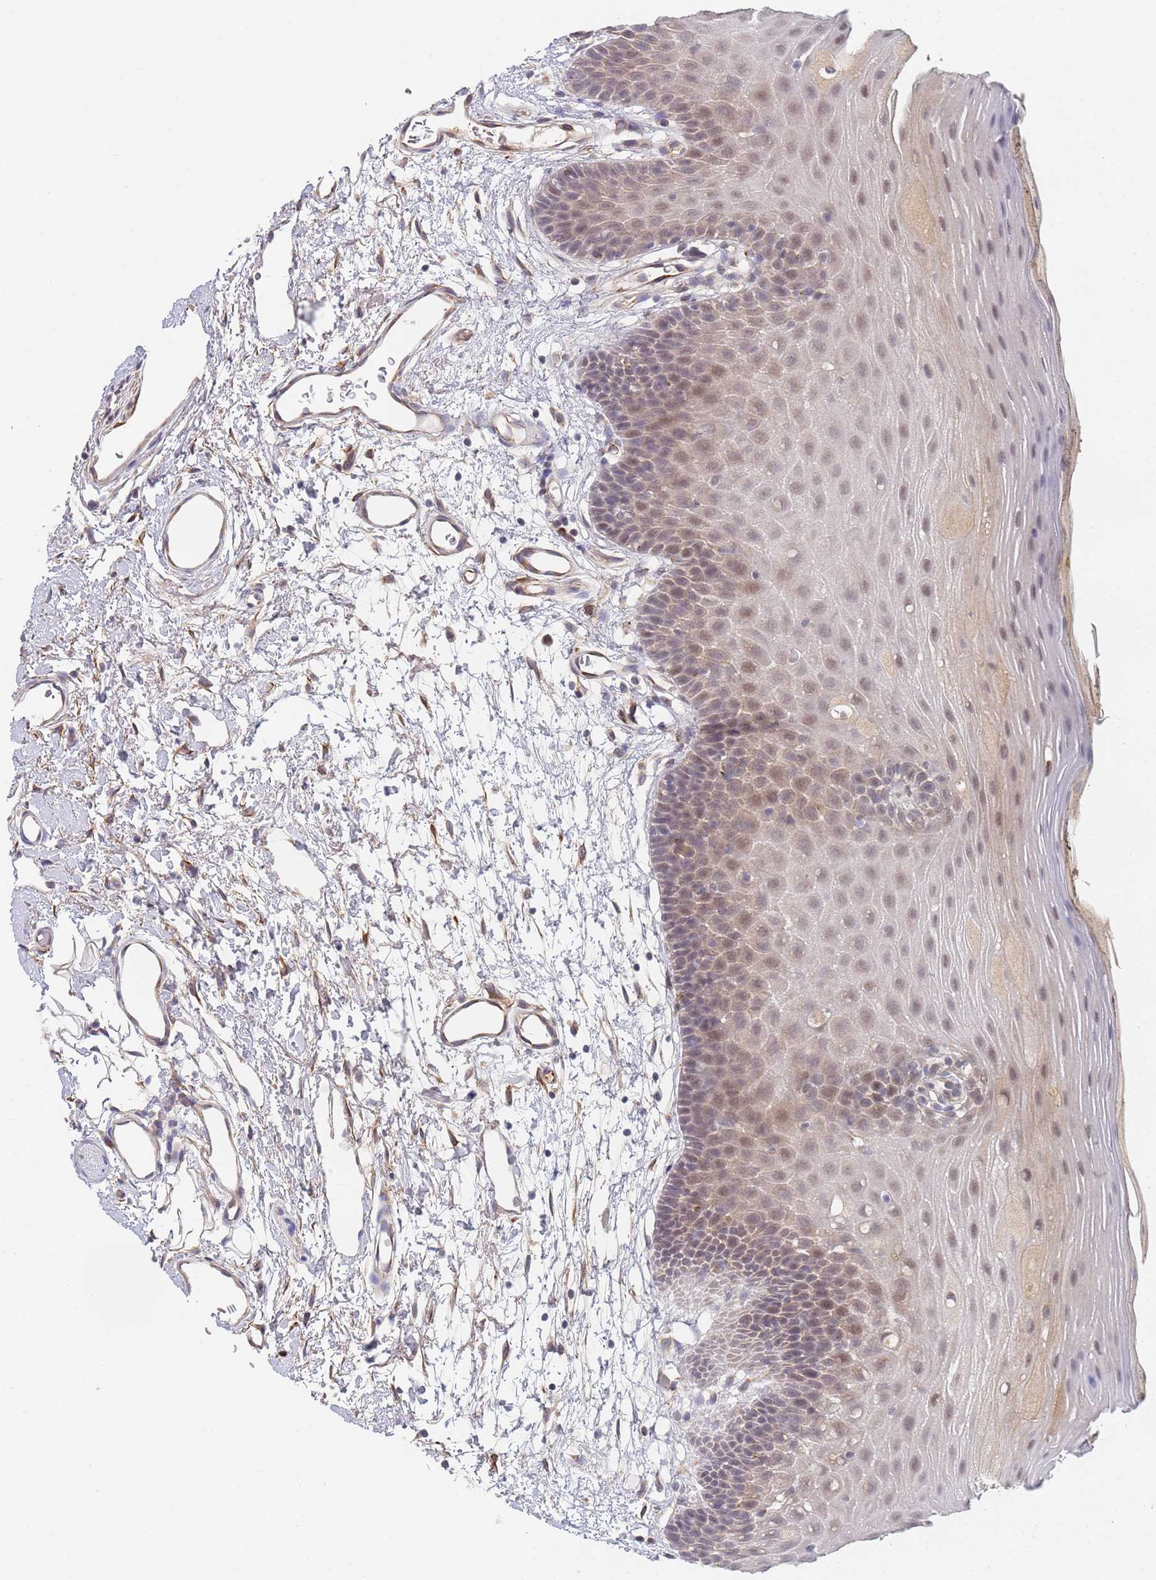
{"staining": {"intensity": "weak", "quantity": "25%-75%", "location": "nuclear"}, "tissue": "oral mucosa", "cell_type": "Squamous epithelial cells", "image_type": "normal", "snomed": [{"axis": "morphology", "description": "Normal tissue, NOS"}, {"axis": "topography", "description": "Oral tissue"}, {"axis": "topography", "description": "Tounge, NOS"}], "caption": "Oral mucosa was stained to show a protein in brown. There is low levels of weak nuclear staining in approximately 25%-75% of squamous epithelial cells.", "gene": "B4GALT4", "patient": {"sex": "female", "age": 81}}